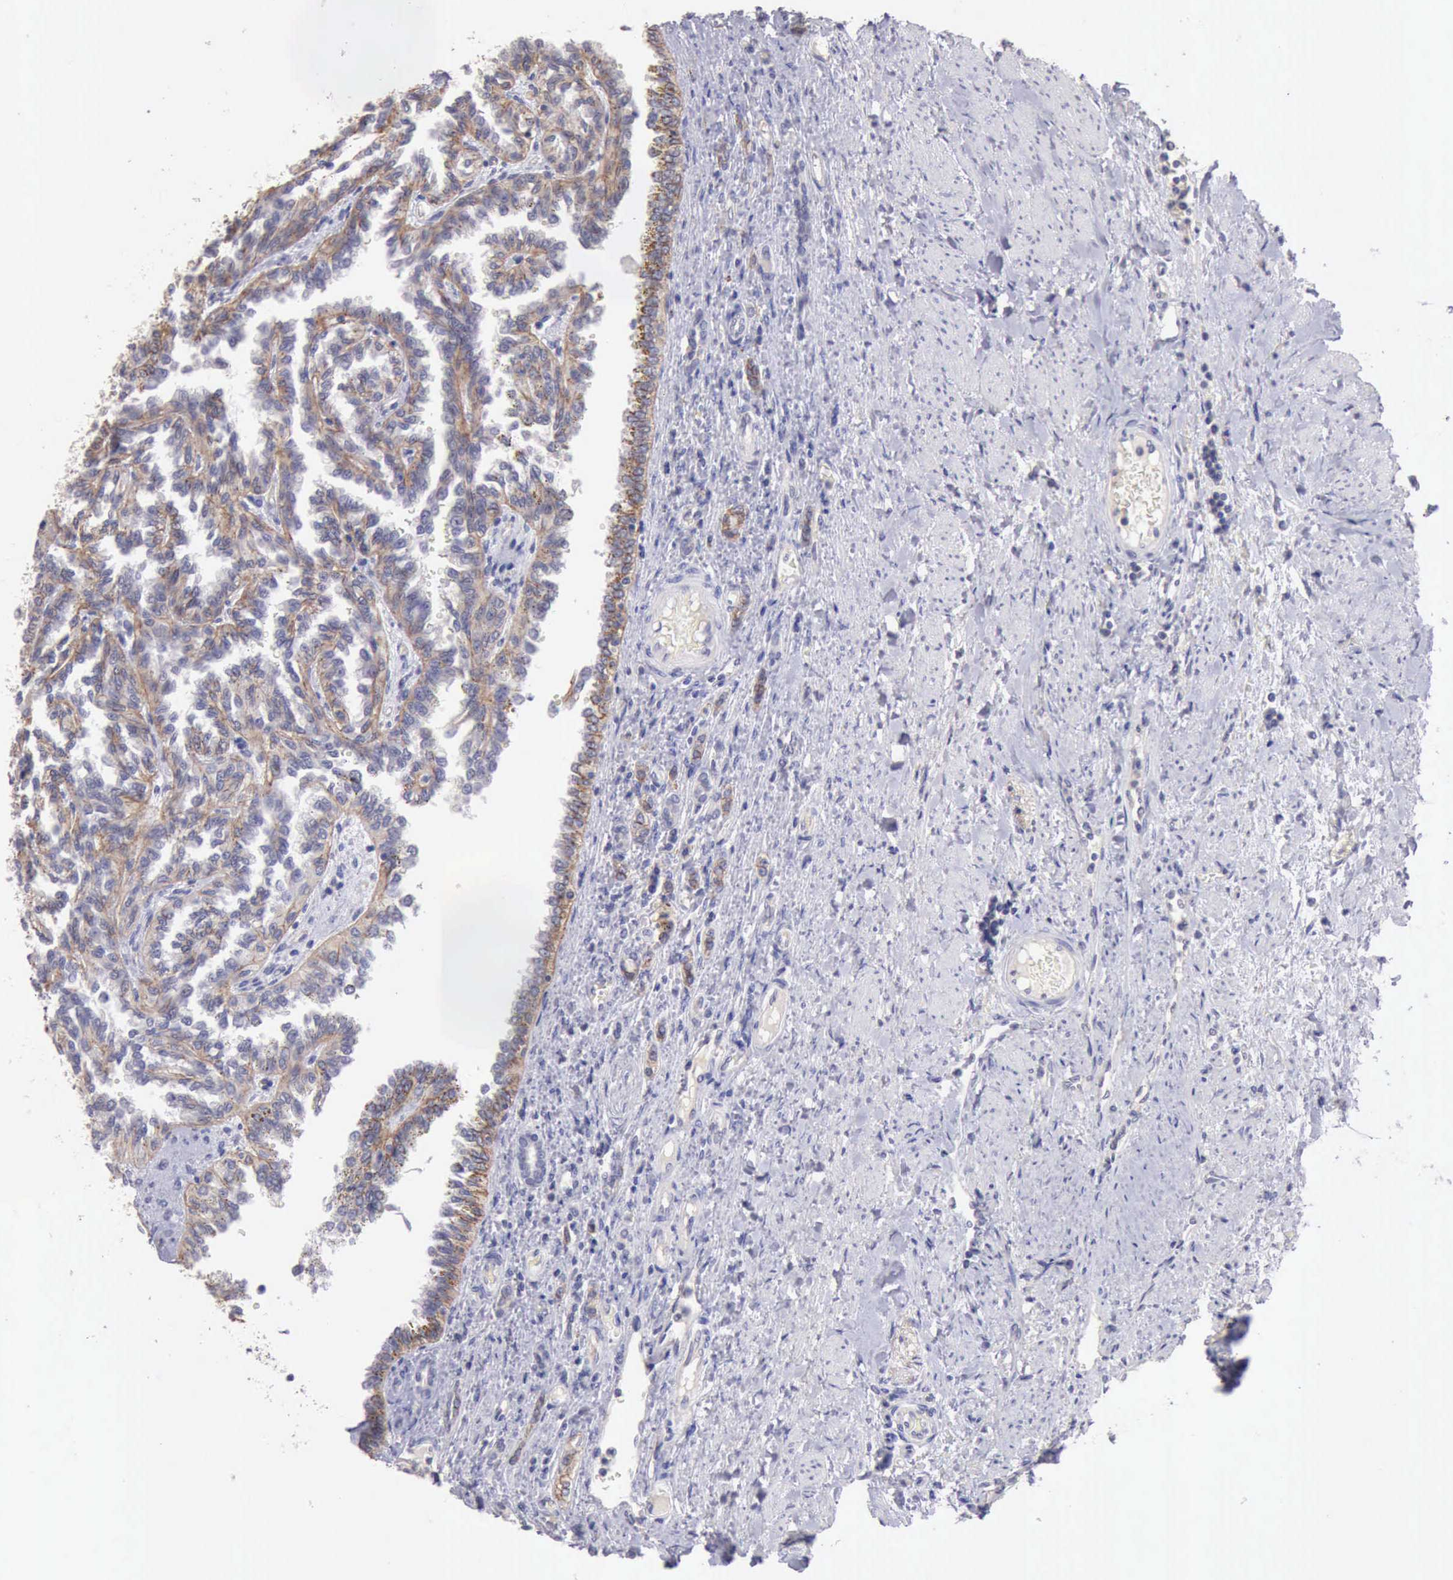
{"staining": {"intensity": "moderate", "quantity": "<25%", "location": "cytoplasmic/membranous"}, "tissue": "renal cancer", "cell_type": "Tumor cells", "image_type": "cancer", "snomed": [{"axis": "morphology", "description": "Inflammation, NOS"}, {"axis": "morphology", "description": "Adenocarcinoma, NOS"}, {"axis": "topography", "description": "Kidney"}], "caption": "Human renal cancer (adenocarcinoma) stained with a brown dye displays moderate cytoplasmic/membranous positive staining in approximately <25% of tumor cells.", "gene": "KCND1", "patient": {"sex": "male", "age": 68}}